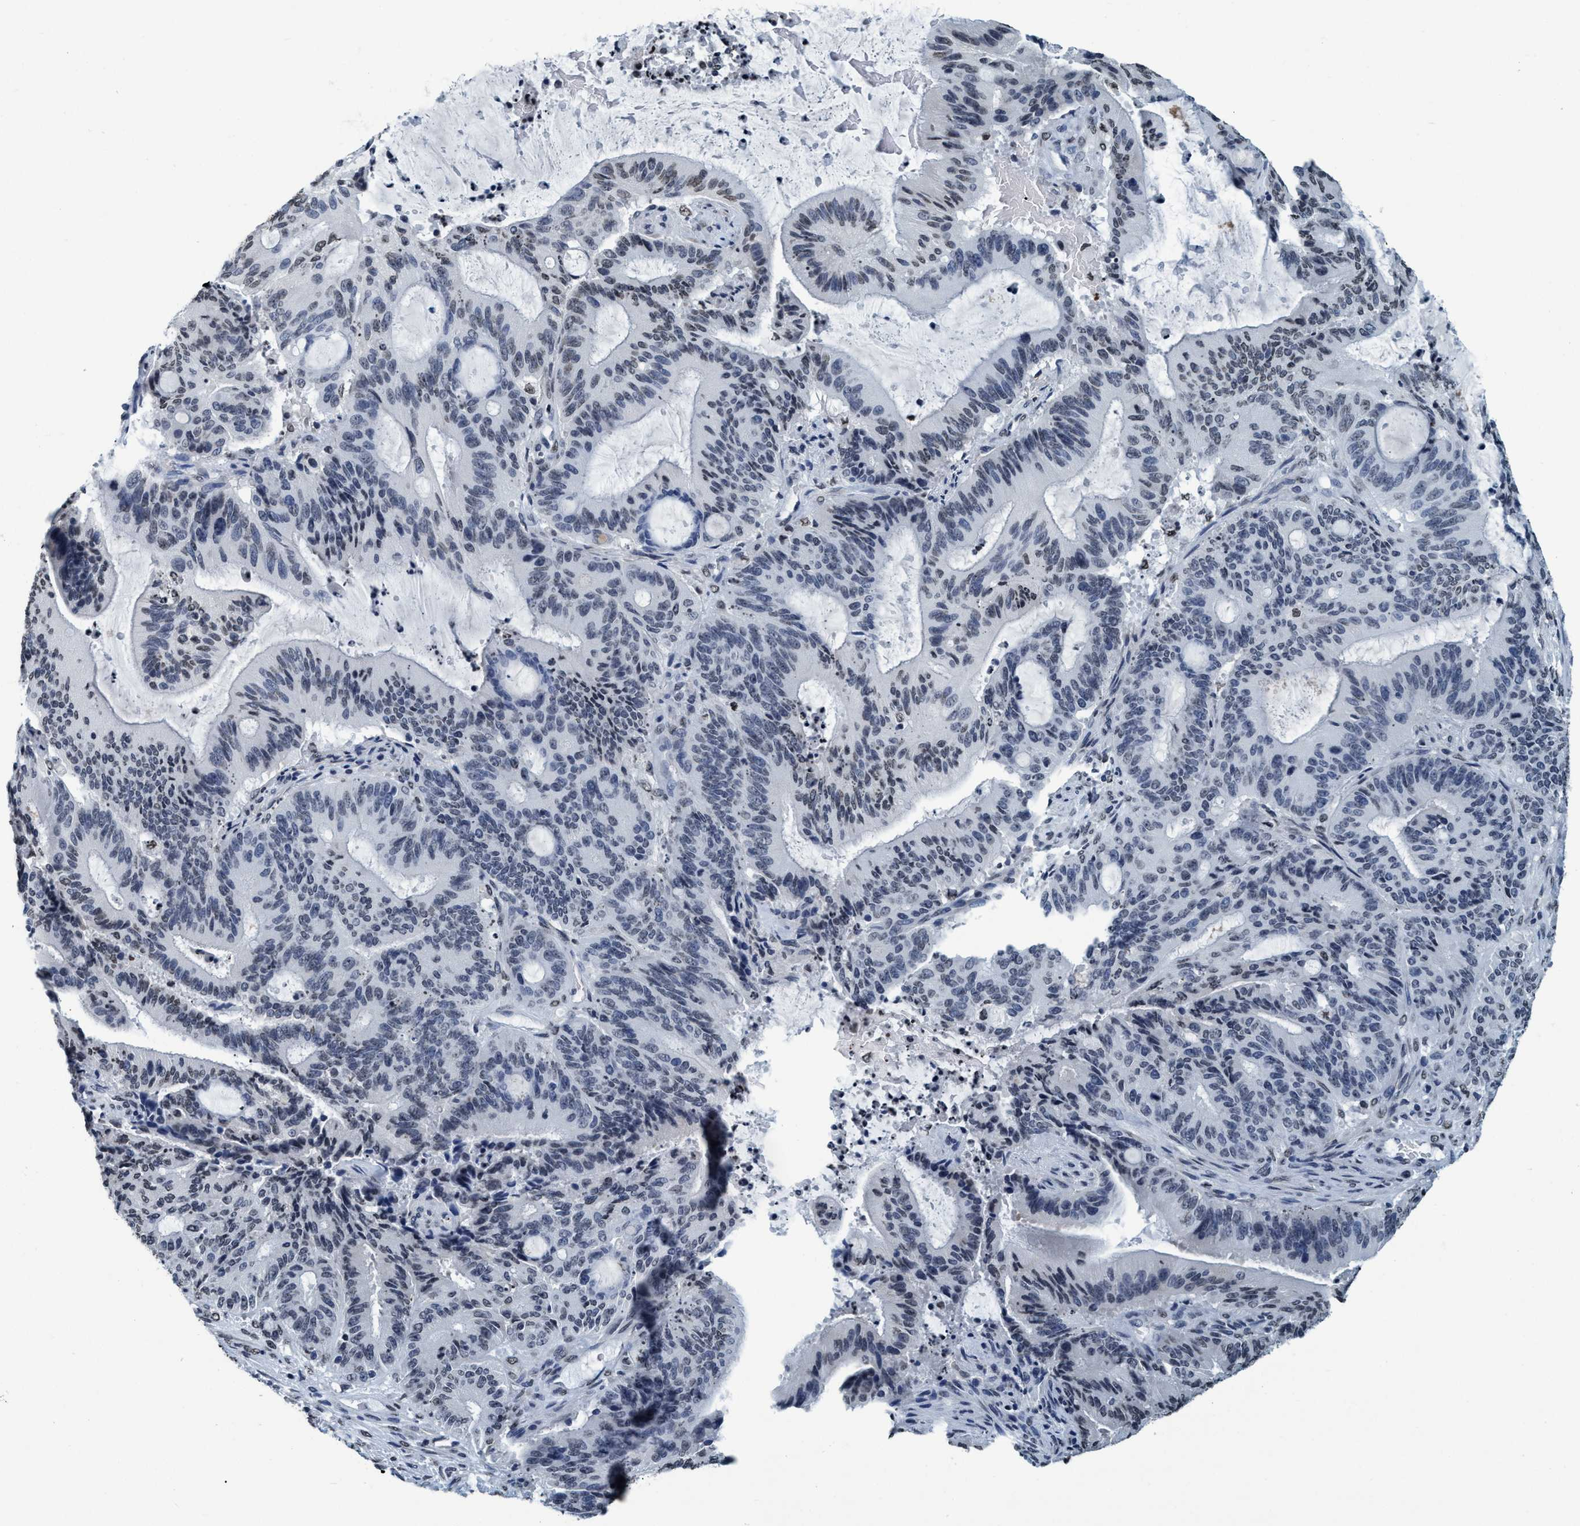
{"staining": {"intensity": "weak", "quantity": "<25%", "location": "nuclear"}, "tissue": "liver cancer", "cell_type": "Tumor cells", "image_type": "cancer", "snomed": [{"axis": "morphology", "description": "Normal tissue, NOS"}, {"axis": "morphology", "description": "Cholangiocarcinoma"}, {"axis": "topography", "description": "Liver"}, {"axis": "topography", "description": "Peripheral nerve tissue"}], "caption": "Immunohistochemical staining of human liver cholangiocarcinoma displays no significant expression in tumor cells. (IHC, brightfield microscopy, high magnification).", "gene": "CCNE2", "patient": {"sex": "female", "age": 73}}